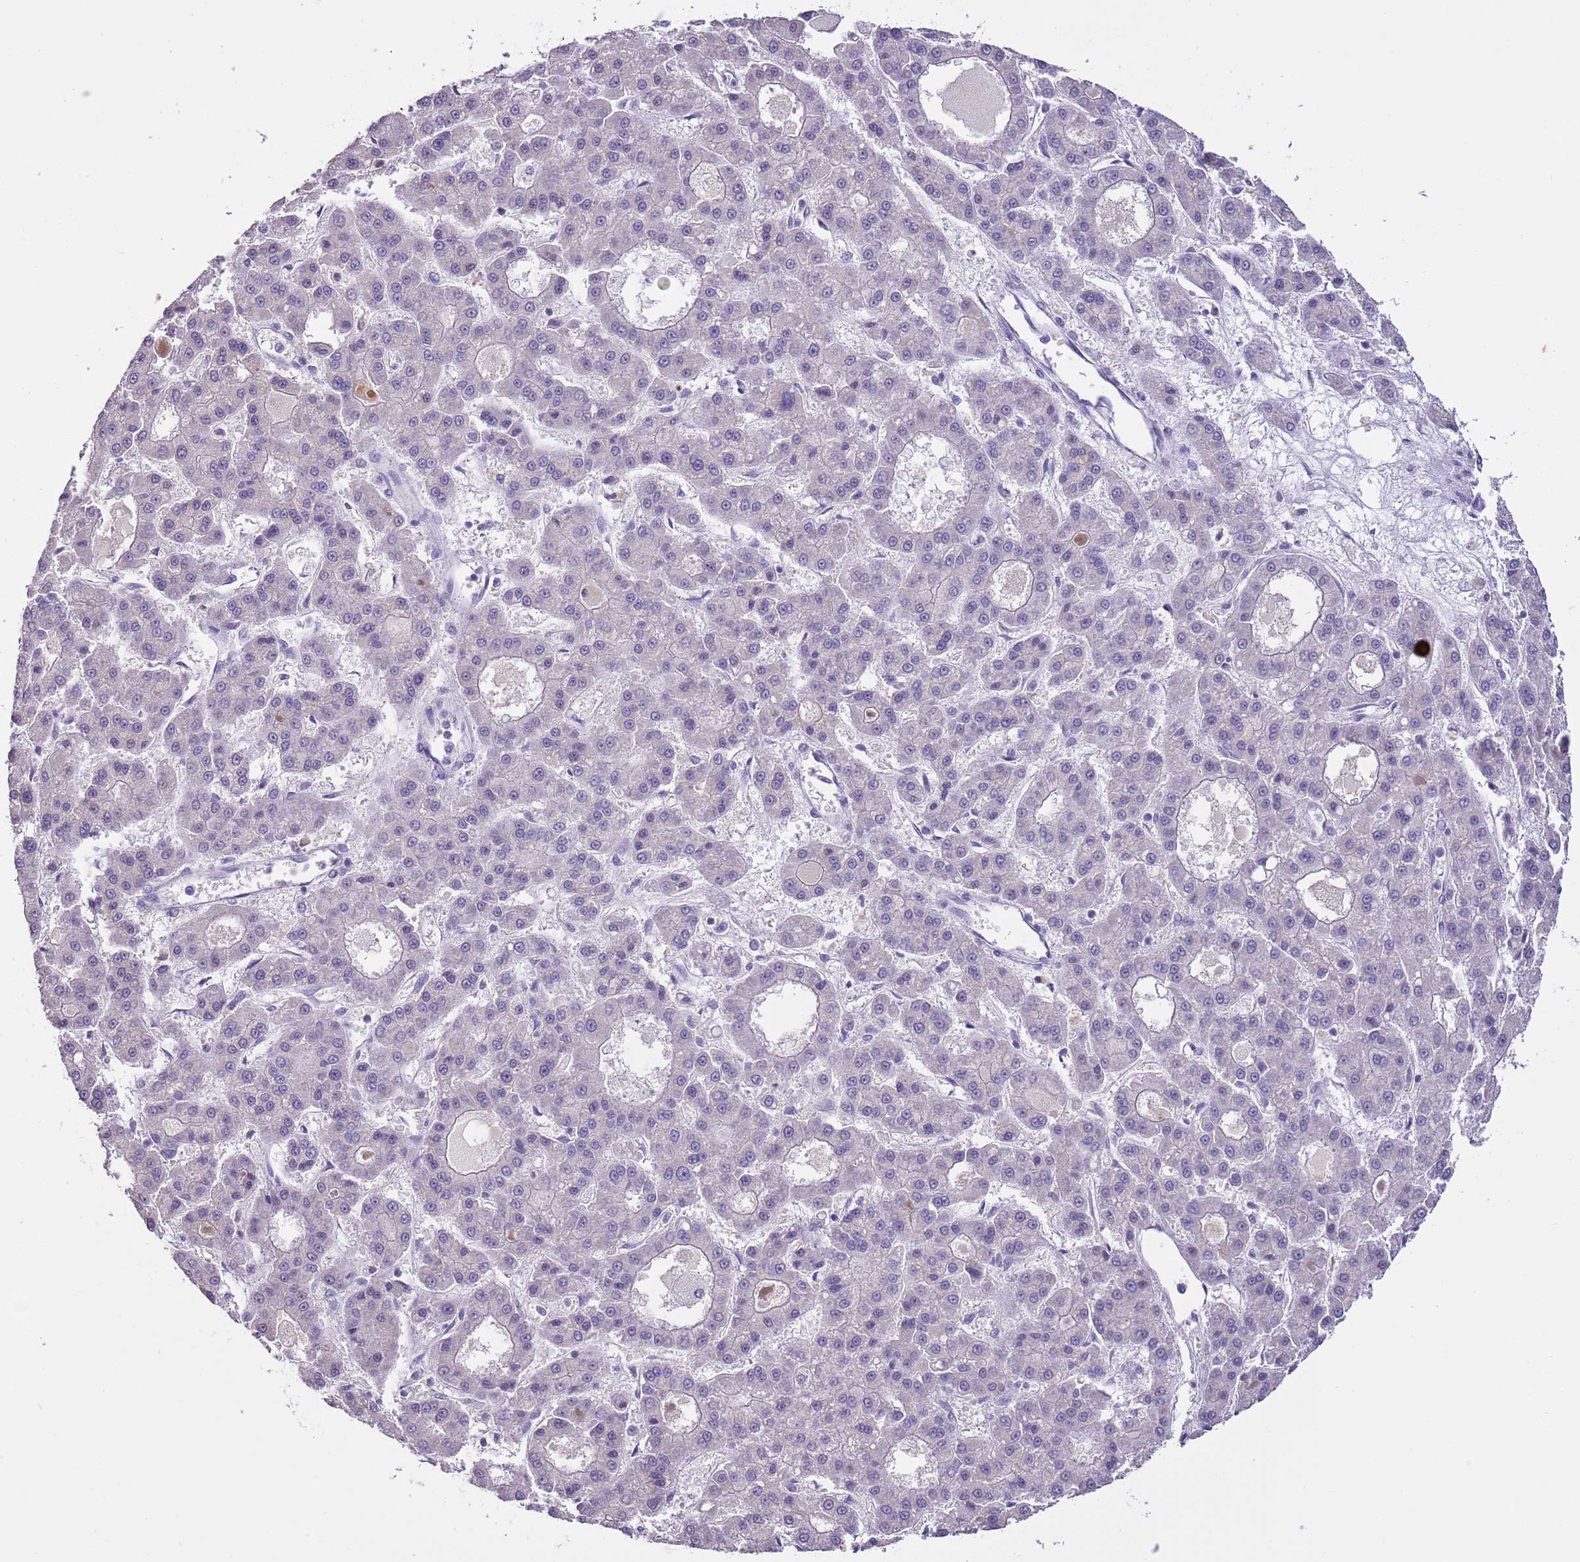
{"staining": {"intensity": "negative", "quantity": "none", "location": "none"}, "tissue": "liver cancer", "cell_type": "Tumor cells", "image_type": "cancer", "snomed": [{"axis": "morphology", "description": "Carcinoma, Hepatocellular, NOS"}, {"axis": "topography", "description": "Liver"}], "caption": "Tumor cells are negative for protein expression in human liver cancer (hepatocellular carcinoma).", "gene": "SLC35E3", "patient": {"sex": "male", "age": 70}}